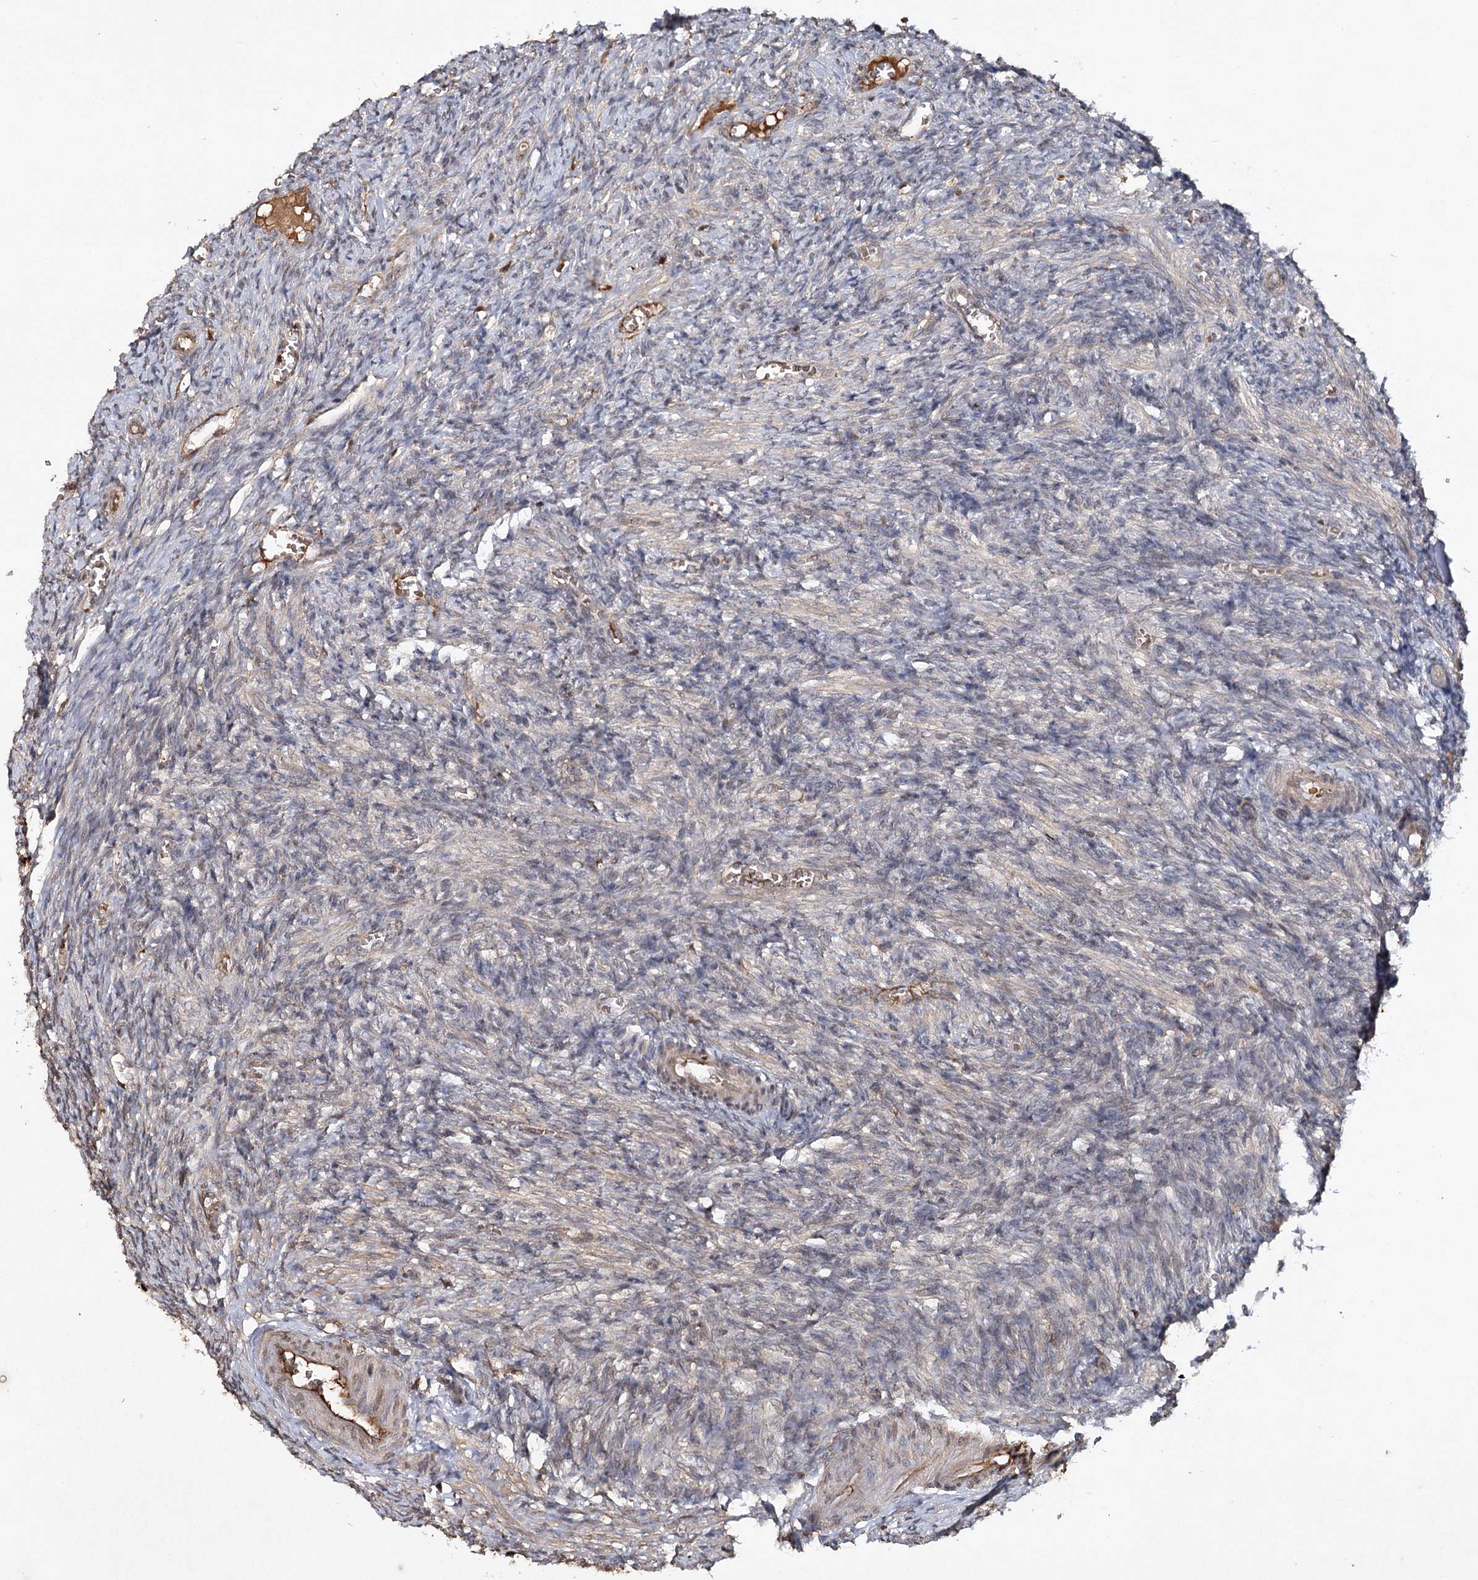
{"staining": {"intensity": "negative", "quantity": "none", "location": "none"}, "tissue": "ovary", "cell_type": "Ovarian stroma cells", "image_type": "normal", "snomed": [{"axis": "morphology", "description": "Normal tissue, NOS"}, {"axis": "topography", "description": "Ovary"}], "caption": "DAB (3,3'-diaminobenzidine) immunohistochemical staining of unremarkable ovary exhibits no significant staining in ovarian stroma cells.", "gene": "CYP2B6", "patient": {"sex": "female", "age": 27}}